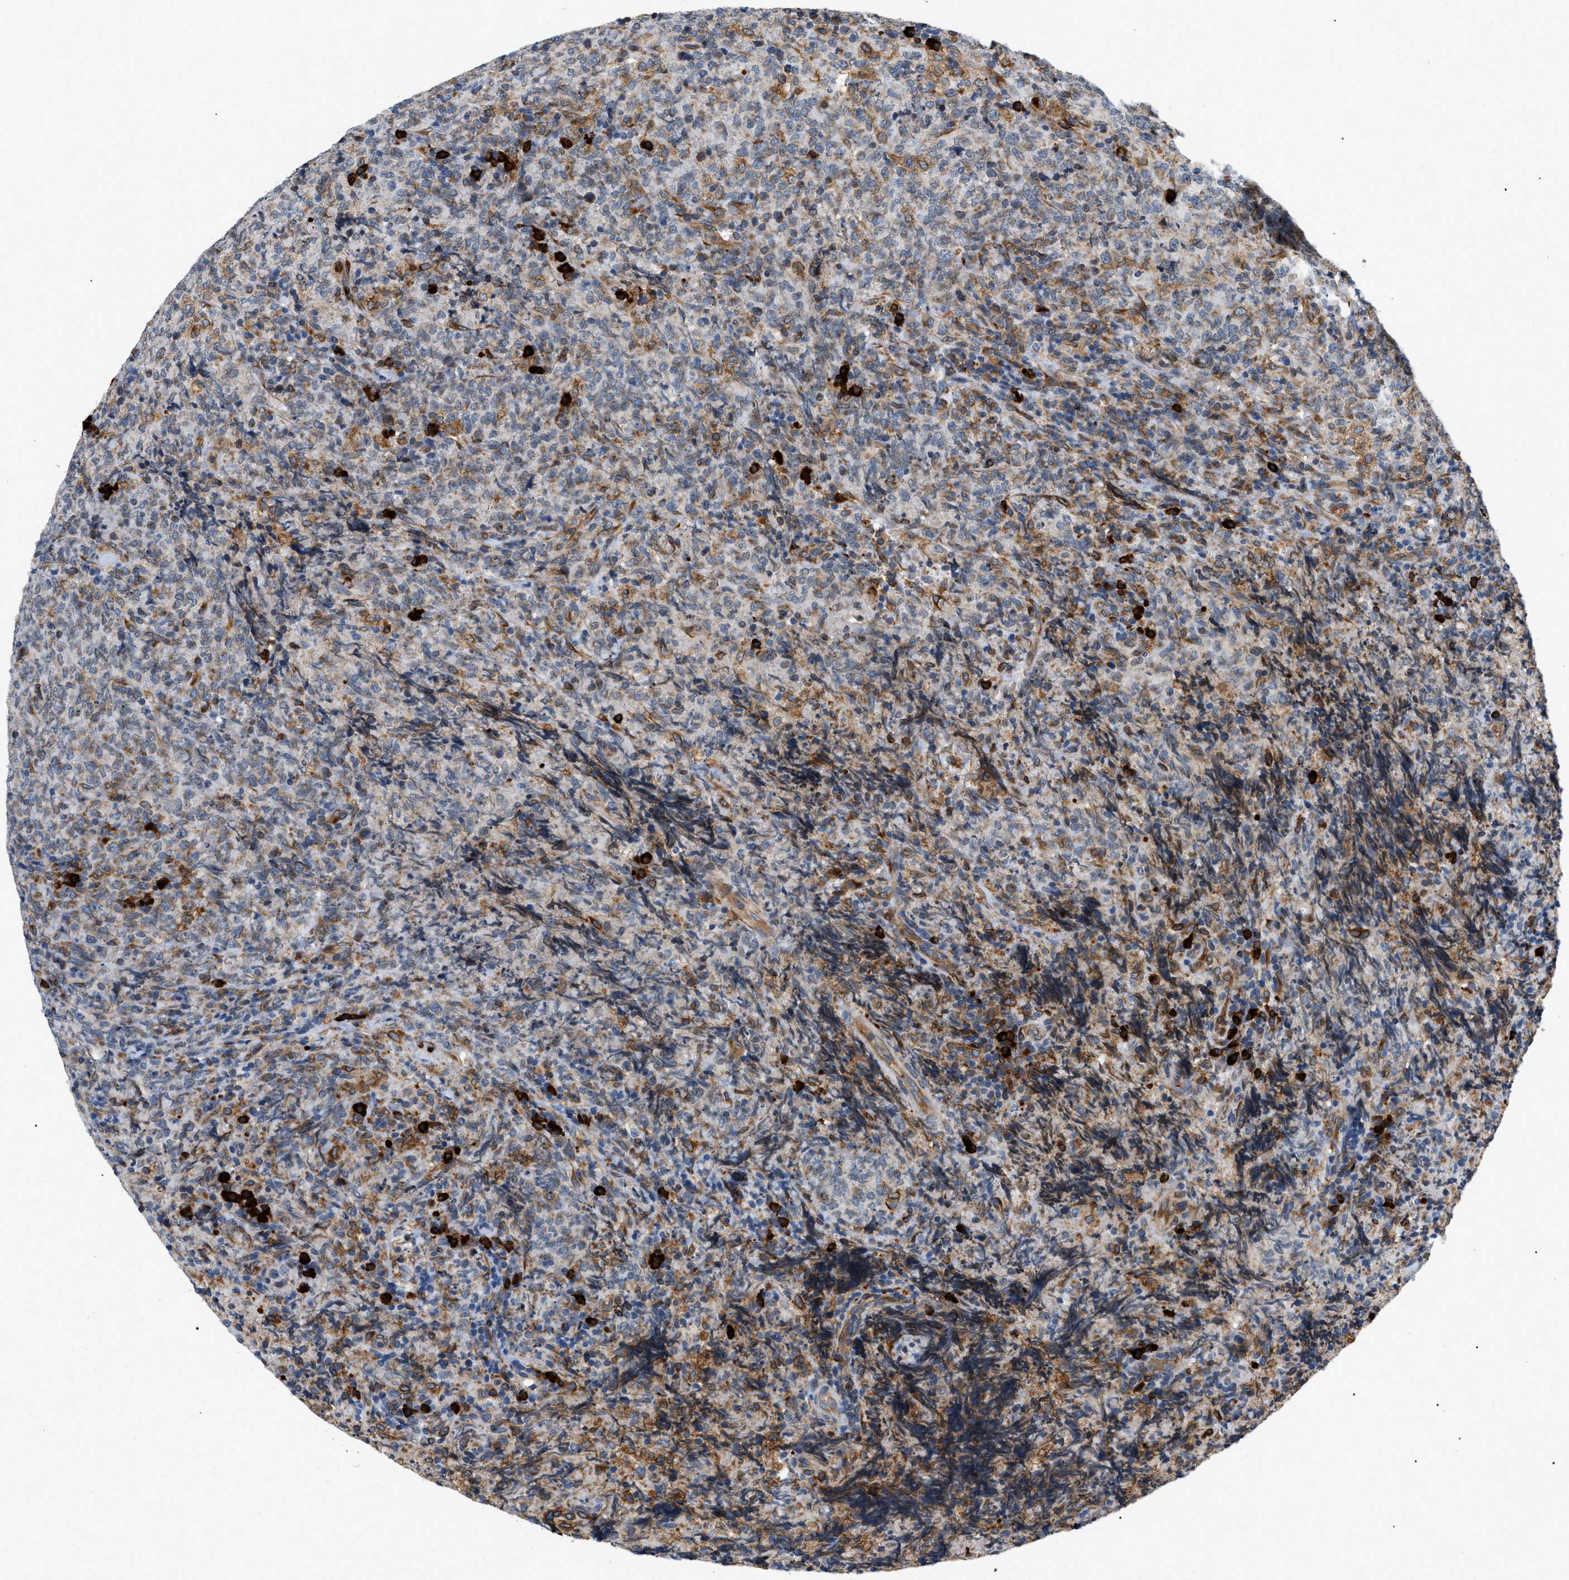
{"staining": {"intensity": "moderate", "quantity": "<25%", "location": "cytoplasmic/membranous"}, "tissue": "lymphoma", "cell_type": "Tumor cells", "image_type": "cancer", "snomed": [{"axis": "morphology", "description": "Malignant lymphoma, non-Hodgkin's type, High grade"}, {"axis": "topography", "description": "Tonsil"}], "caption": "Tumor cells reveal low levels of moderate cytoplasmic/membranous positivity in approximately <25% of cells in human malignant lymphoma, non-Hodgkin's type (high-grade). The protein is shown in brown color, while the nuclei are stained blue.", "gene": "DERL1", "patient": {"sex": "female", "age": 36}}